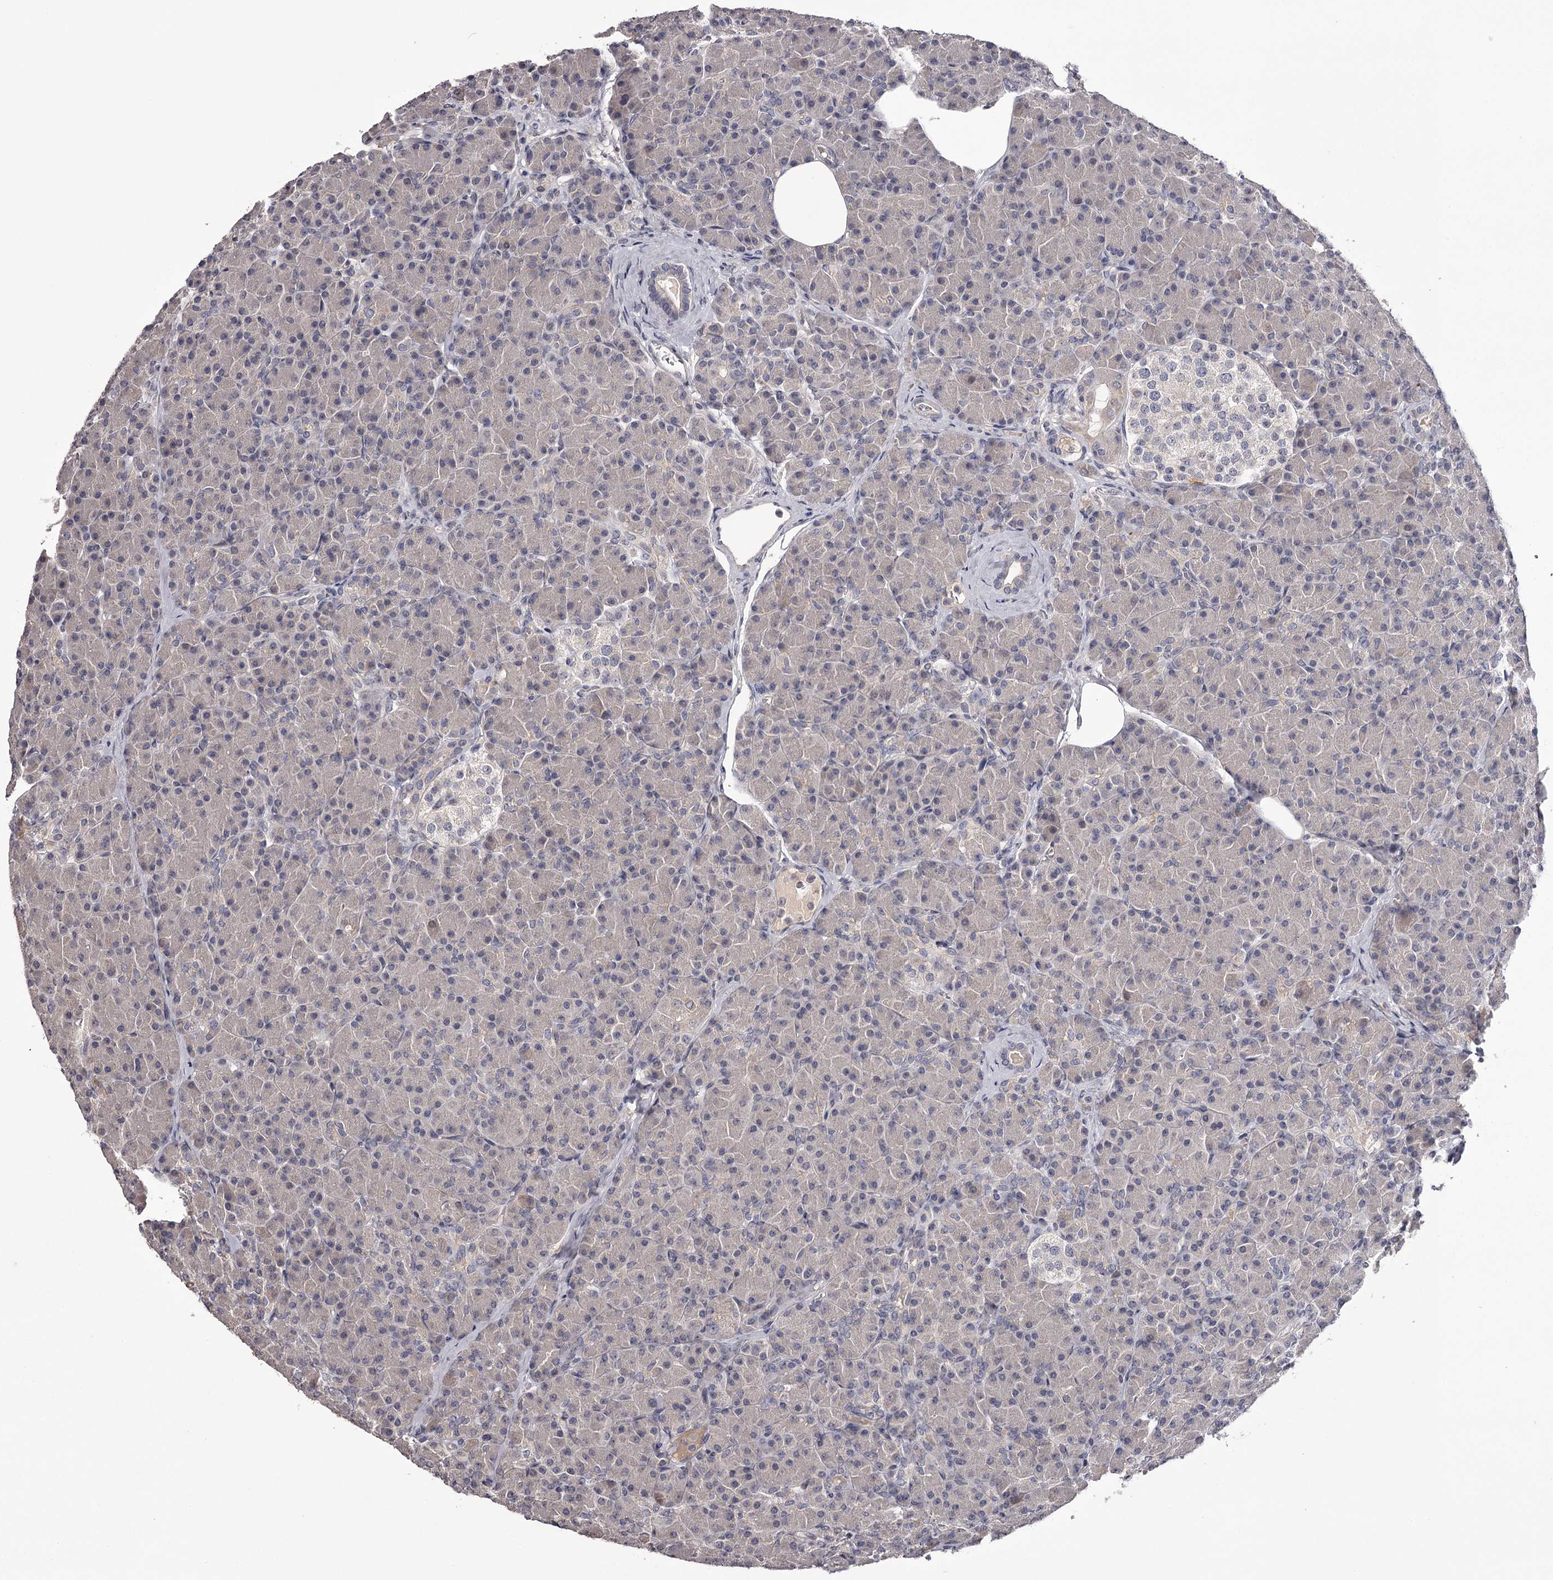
{"staining": {"intensity": "negative", "quantity": "none", "location": "none"}, "tissue": "pancreas", "cell_type": "Exocrine glandular cells", "image_type": "normal", "snomed": [{"axis": "morphology", "description": "Normal tissue, NOS"}, {"axis": "topography", "description": "Pancreas"}], "caption": "This is an immunohistochemistry (IHC) image of unremarkable pancreas. There is no expression in exocrine glandular cells.", "gene": "PRM2", "patient": {"sex": "female", "age": 43}}